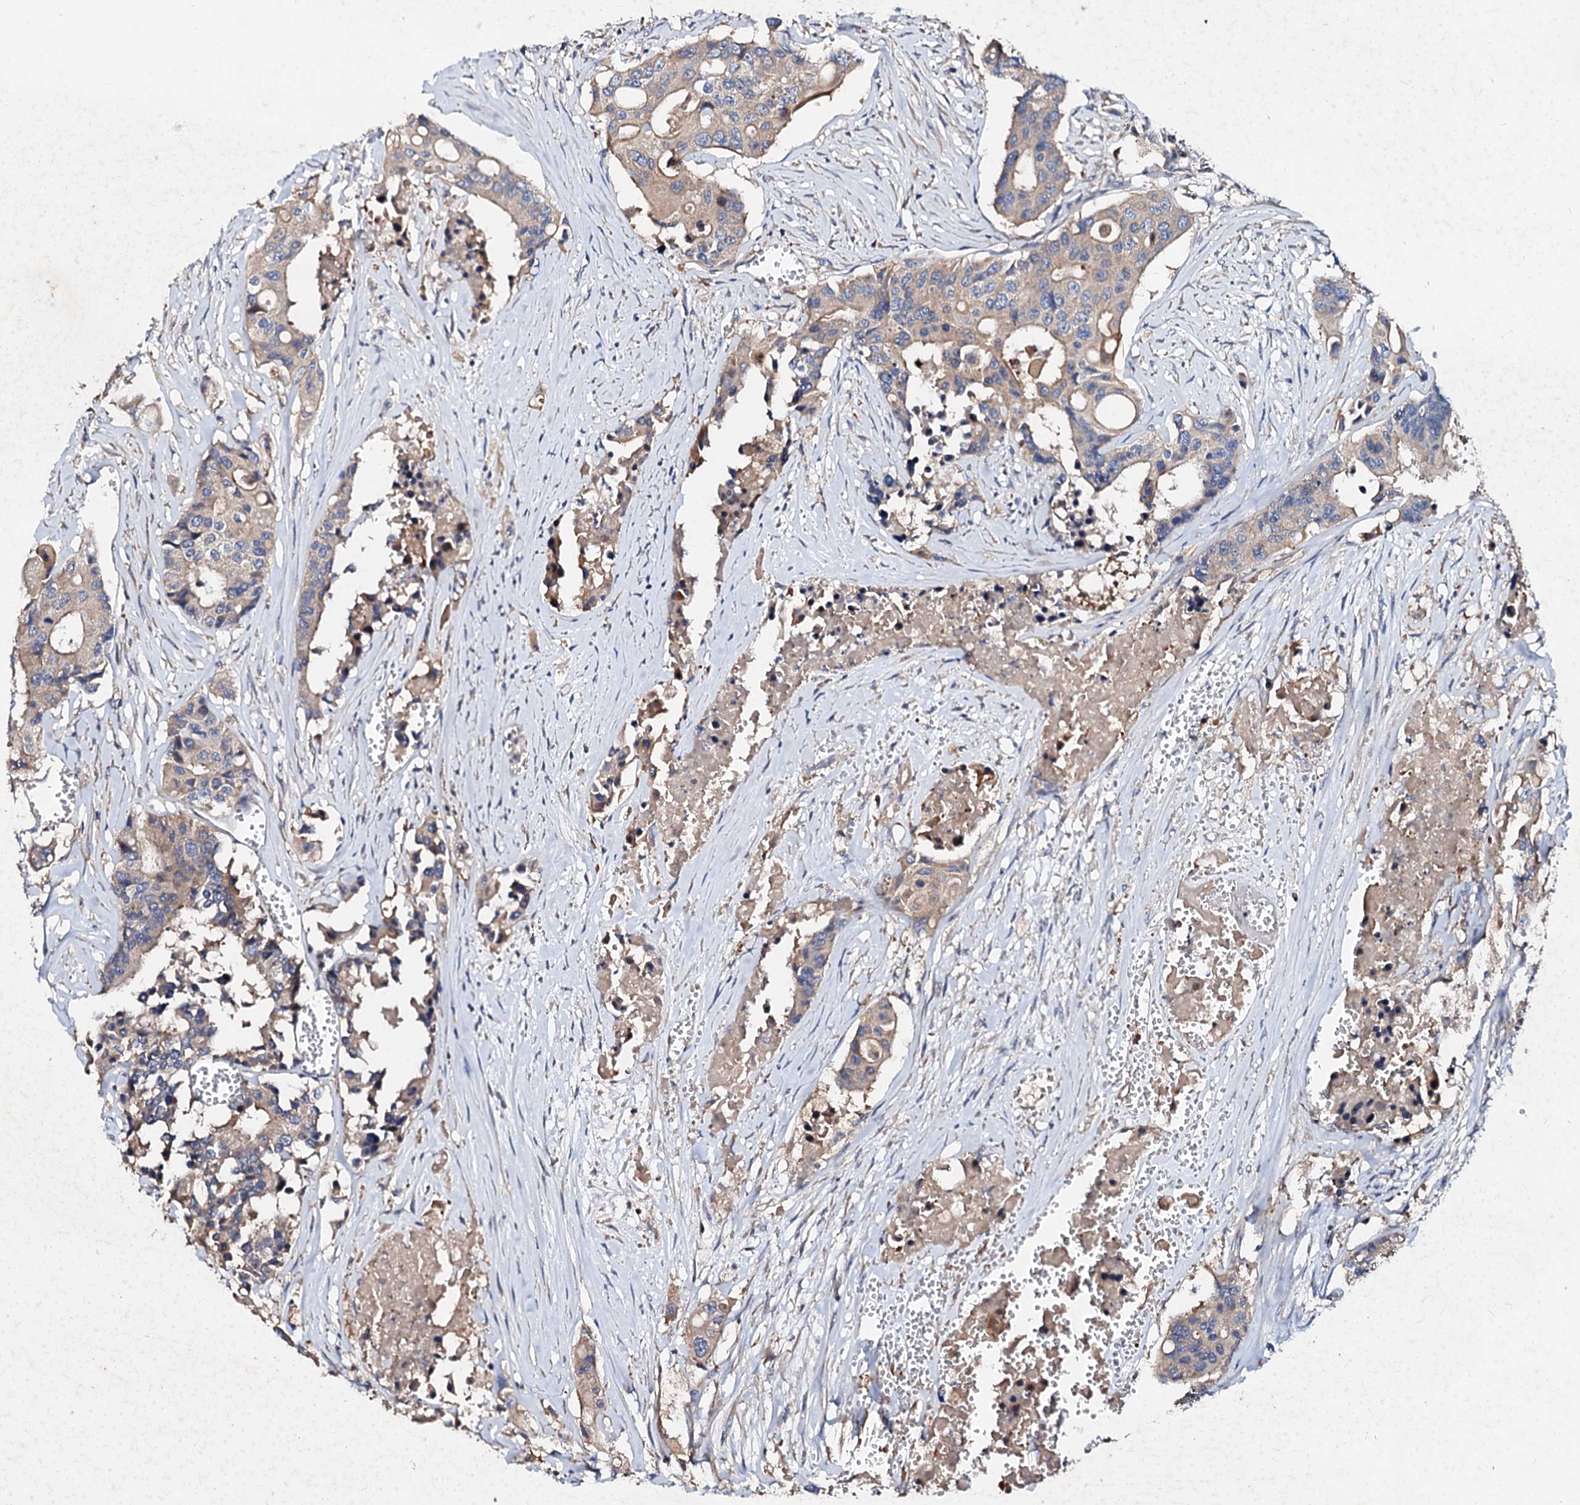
{"staining": {"intensity": "weak", "quantity": "<25%", "location": "cytoplasmic/membranous"}, "tissue": "colorectal cancer", "cell_type": "Tumor cells", "image_type": "cancer", "snomed": [{"axis": "morphology", "description": "Adenocarcinoma, NOS"}, {"axis": "topography", "description": "Colon"}], "caption": "DAB (3,3'-diaminobenzidine) immunohistochemical staining of colorectal adenocarcinoma demonstrates no significant staining in tumor cells.", "gene": "FIBIN", "patient": {"sex": "male", "age": 77}}